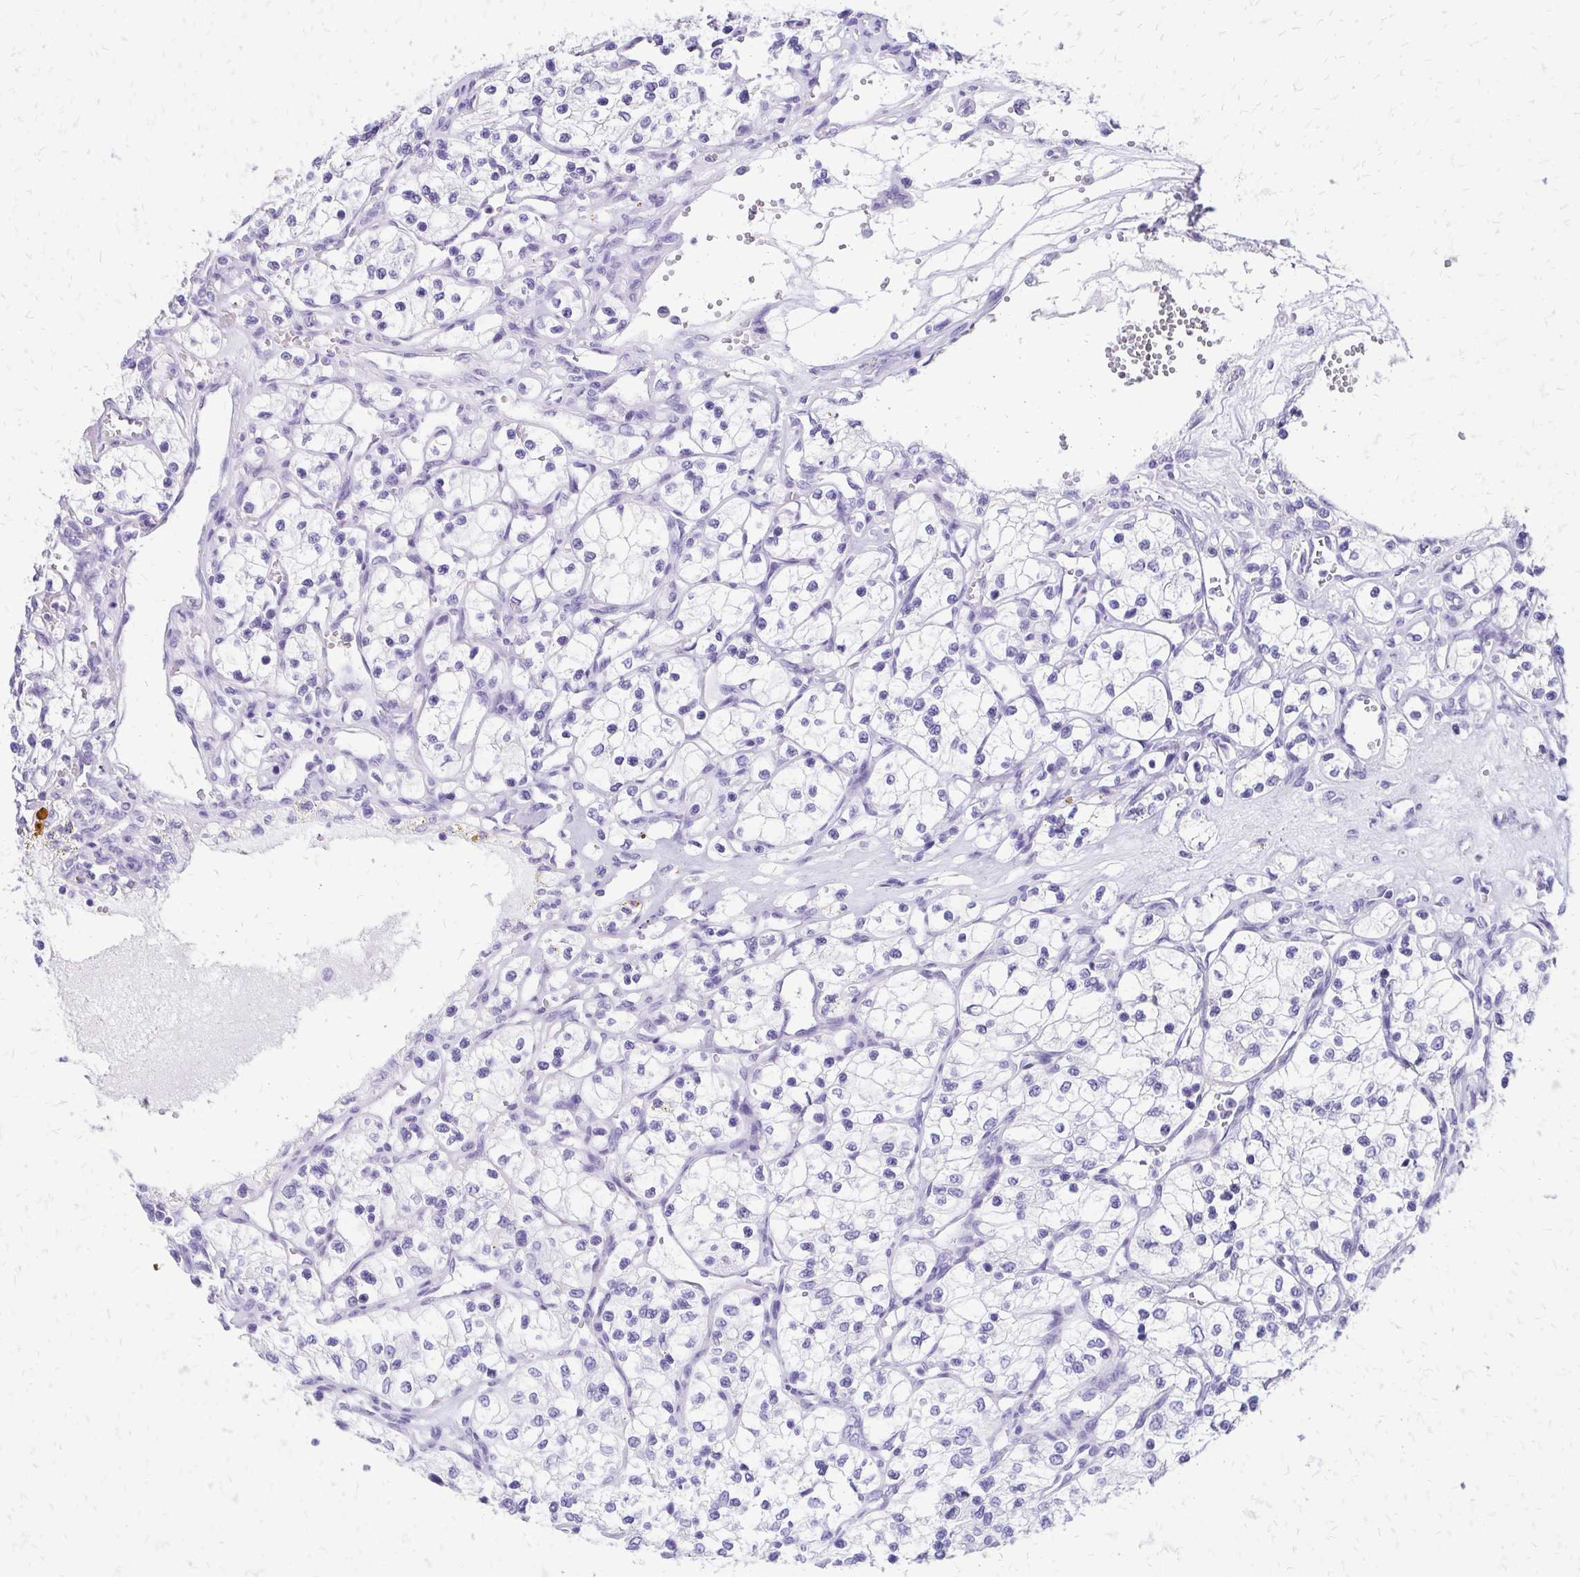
{"staining": {"intensity": "negative", "quantity": "none", "location": "none"}, "tissue": "renal cancer", "cell_type": "Tumor cells", "image_type": "cancer", "snomed": [{"axis": "morphology", "description": "Adenocarcinoma, NOS"}, {"axis": "topography", "description": "Kidney"}], "caption": "An image of renal cancer stained for a protein shows no brown staining in tumor cells.", "gene": "SLC32A1", "patient": {"sex": "female", "age": 69}}